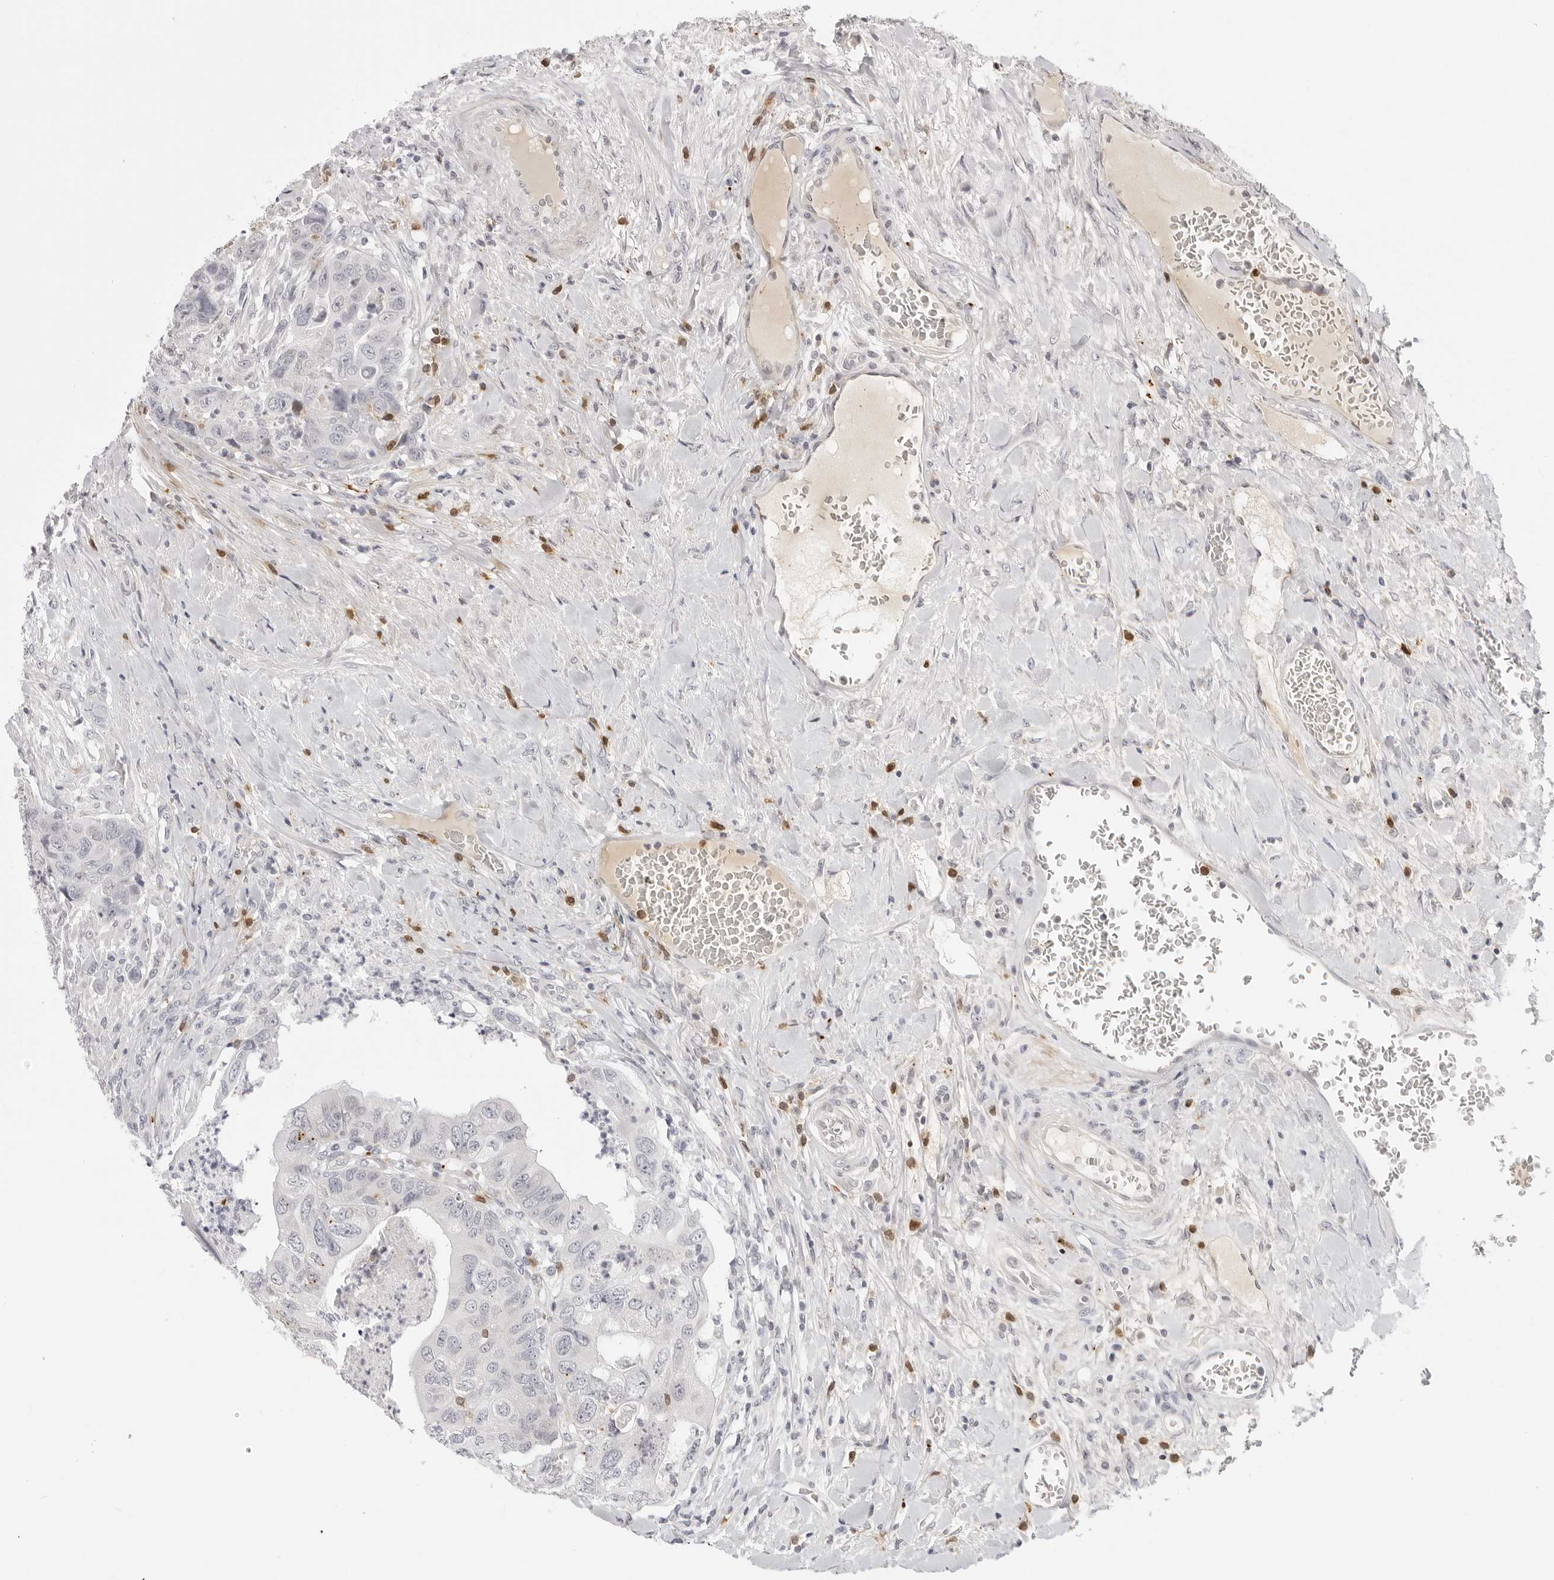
{"staining": {"intensity": "negative", "quantity": "none", "location": "none"}, "tissue": "colorectal cancer", "cell_type": "Tumor cells", "image_type": "cancer", "snomed": [{"axis": "morphology", "description": "Adenocarcinoma, NOS"}, {"axis": "topography", "description": "Rectum"}], "caption": "High power microscopy histopathology image of an immunohistochemistry (IHC) micrograph of adenocarcinoma (colorectal), revealing no significant expression in tumor cells. (DAB (3,3'-diaminobenzidine) immunohistochemistry, high magnification).", "gene": "STRADB", "patient": {"sex": "male", "age": 63}}